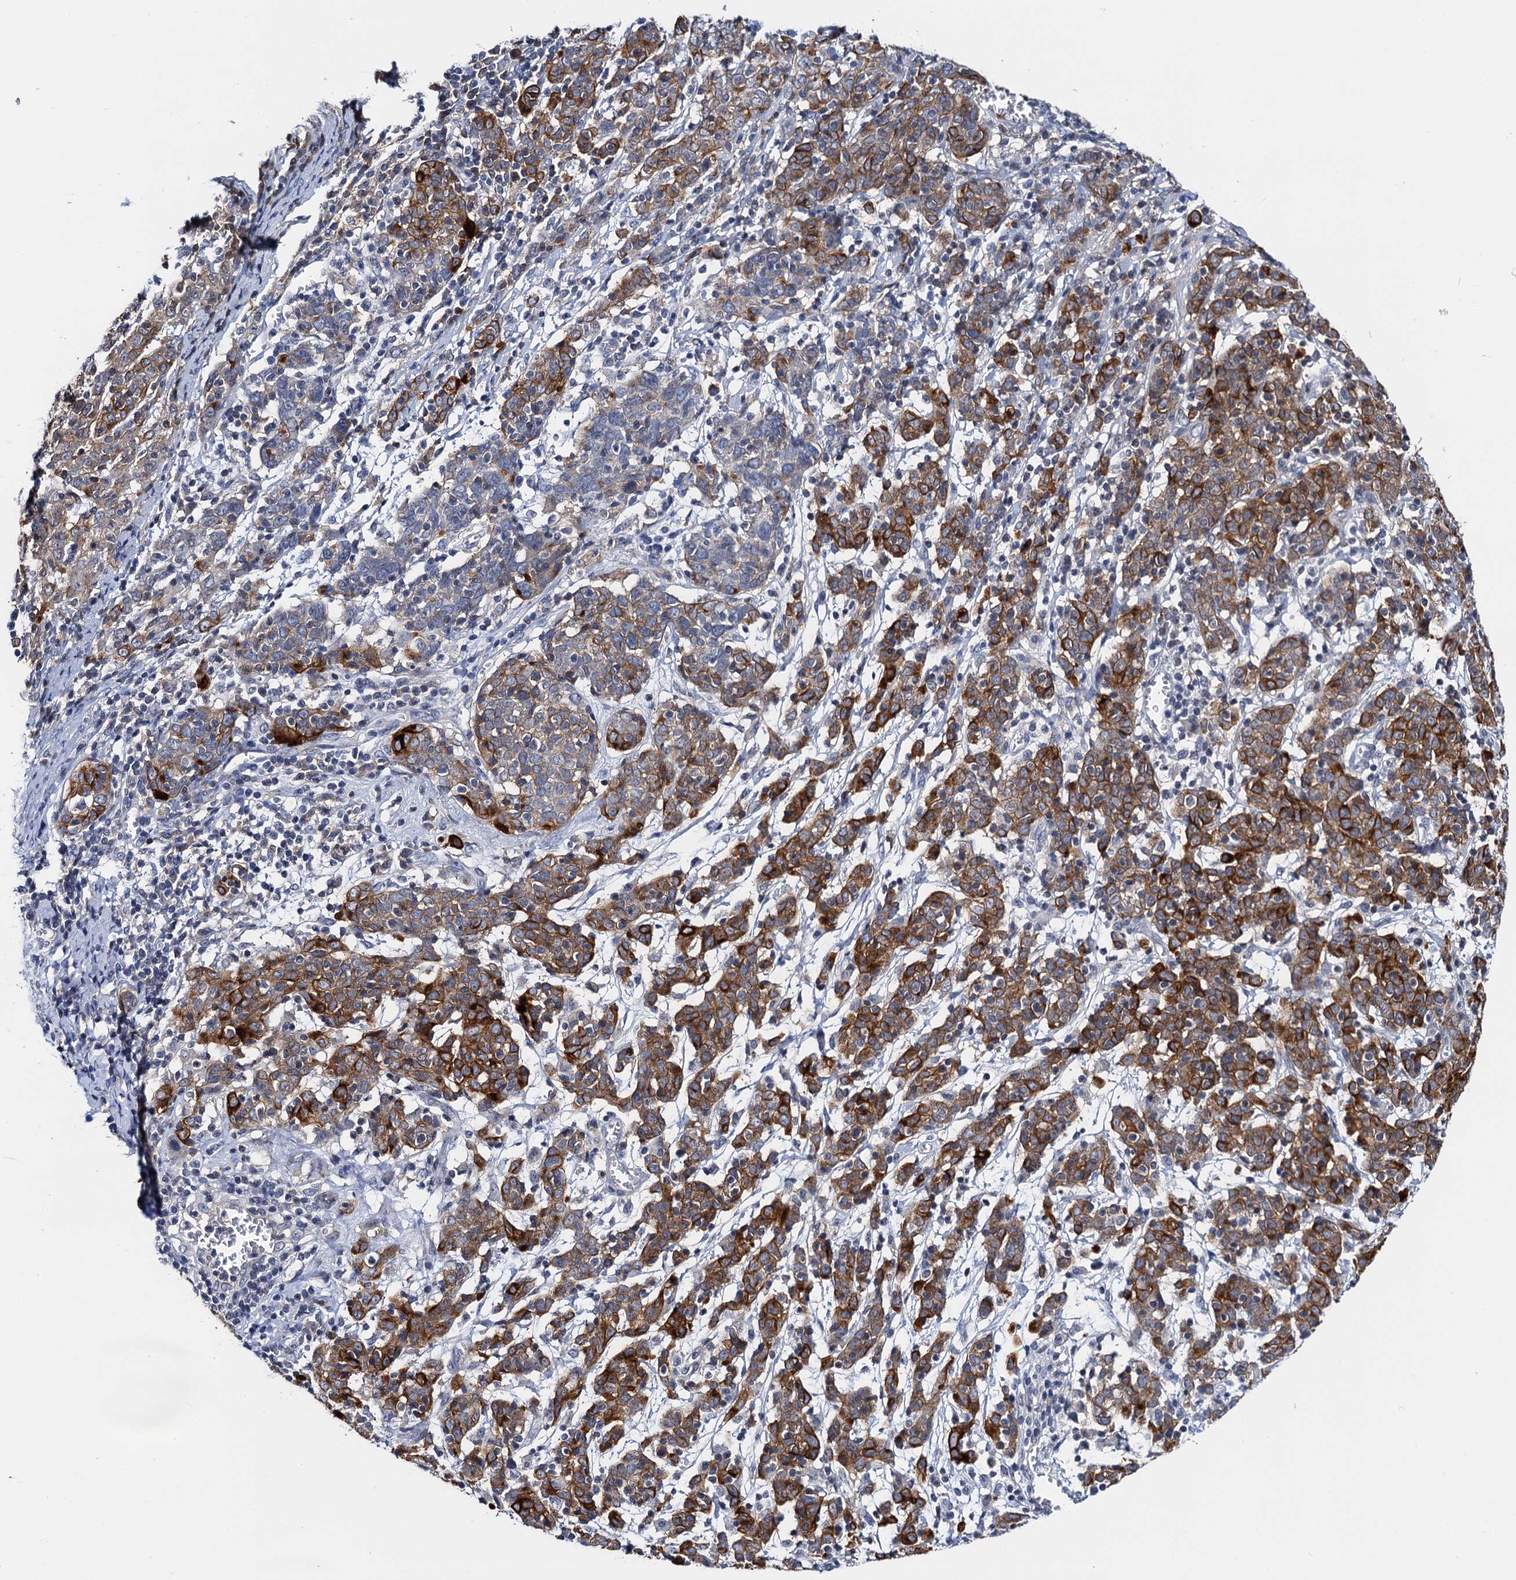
{"staining": {"intensity": "strong", "quantity": ">75%", "location": "cytoplasmic/membranous"}, "tissue": "cervical cancer", "cell_type": "Tumor cells", "image_type": "cancer", "snomed": [{"axis": "morphology", "description": "Squamous cell carcinoma, NOS"}, {"axis": "topography", "description": "Cervix"}], "caption": "The photomicrograph displays a brown stain indicating the presence of a protein in the cytoplasmic/membranous of tumor cells in cervical cancer (squamous cell carcinoma). The protein is stained brown, and the nuclei are stained in blue (DAB IHC with brightfield microscopy, high magnification).", "gene": "LYPD3", "patient": {"sex": "female", "age": 67}}